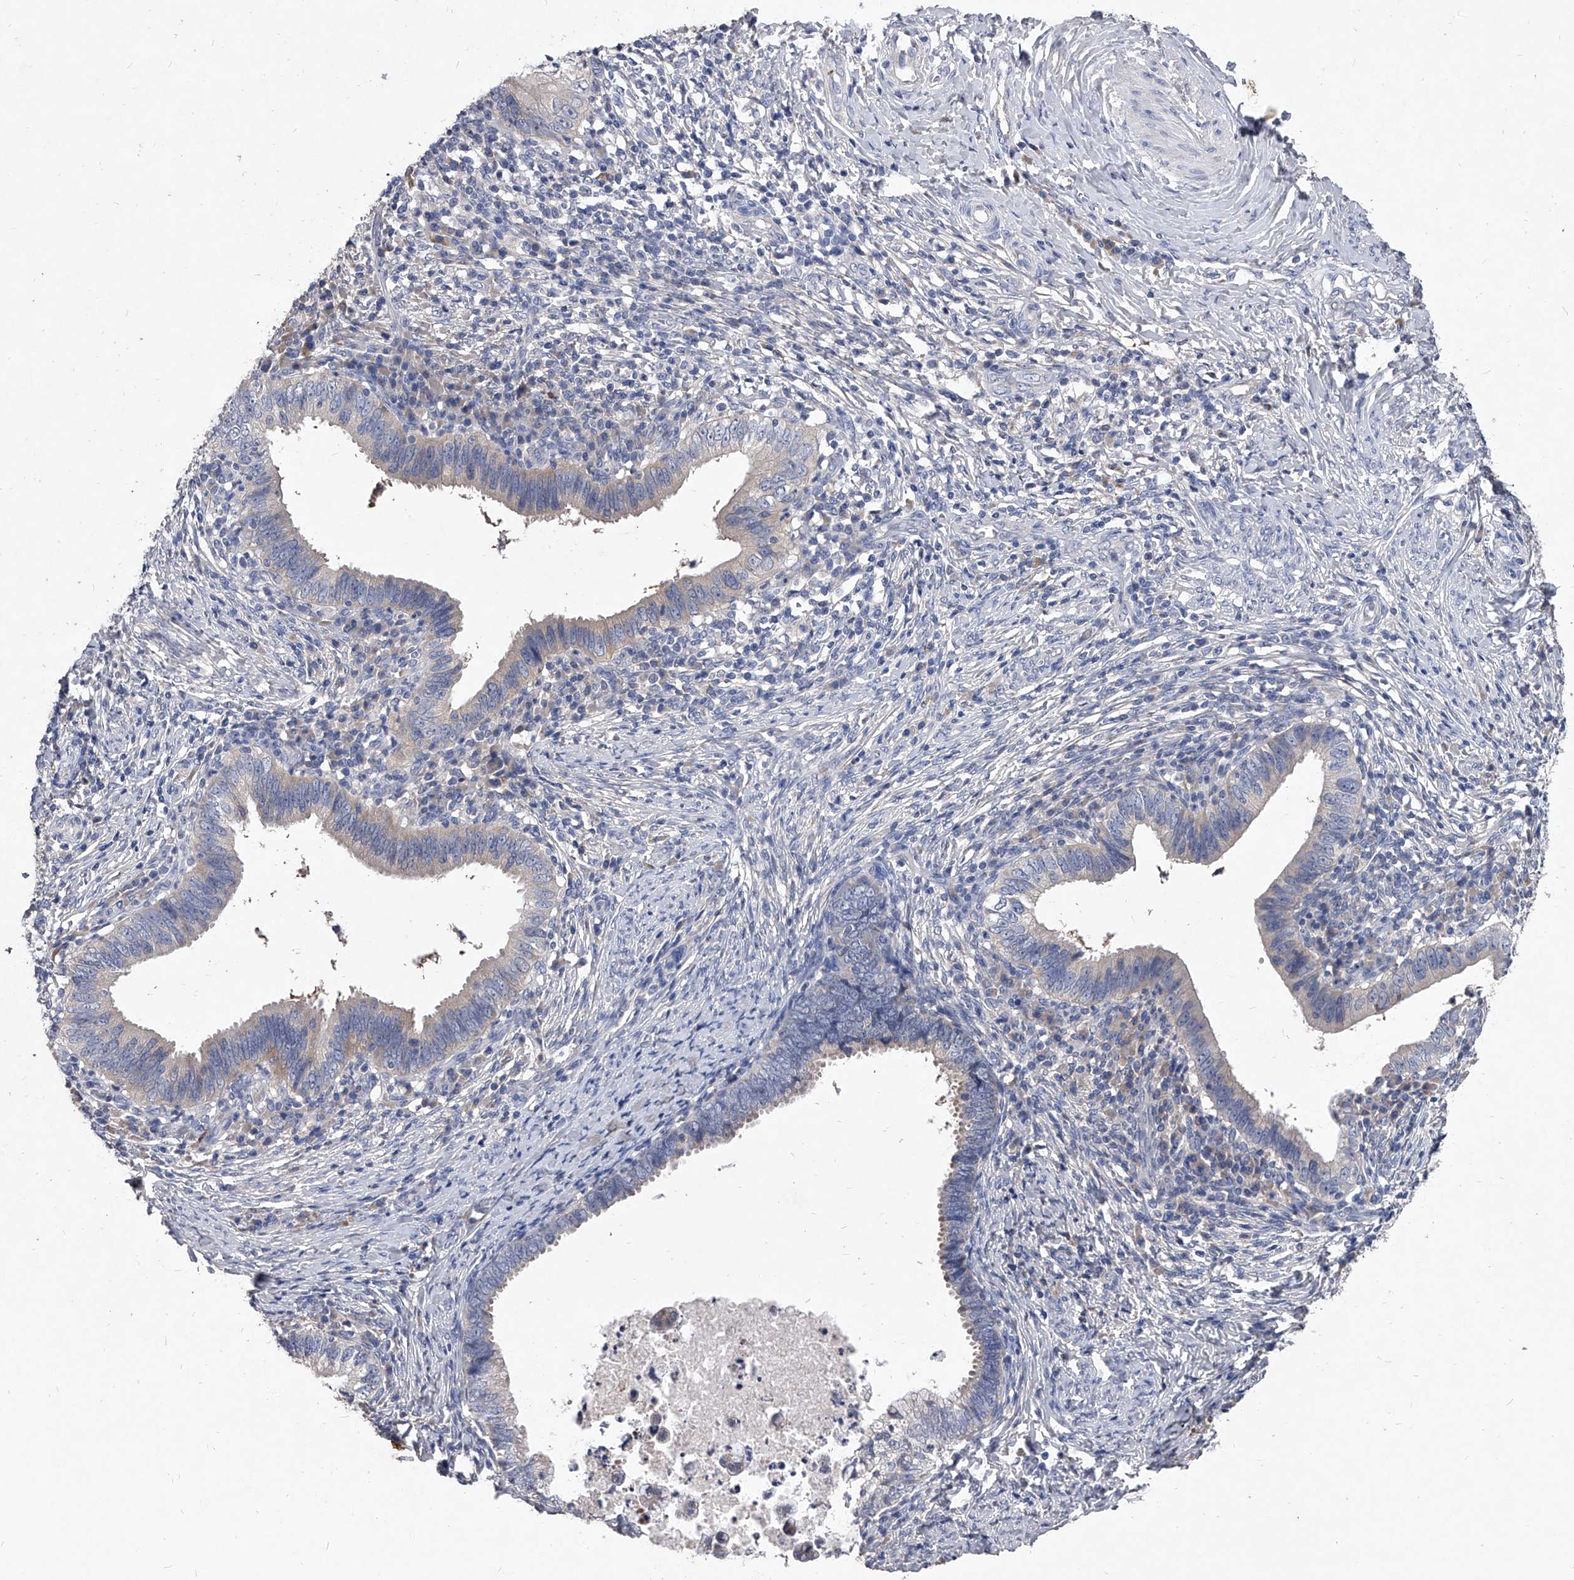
{"staining": {"intensity": "negative", "quantity": "none", "location": "none"}, "tissue": "cervical cancer", "cell_type": "Tumor cells", "image_type": "cancer", "snomed": [{"axis": "morphology", "description": "Adenocarcinoma, NOS"}, {"axis": "topography", "description": "Cervix"}], "caption": "A high-resolution image shows immunohistochemistry (IHC) staining of adenocarcinoma (cervical), which exhibits no significant staining in tumor cells. (DAB (3,3'-diaminobenzidine) immunohistochemistry, high magnification).", "gene": "C5", "patient": {"sex": "female", "age": 36}}